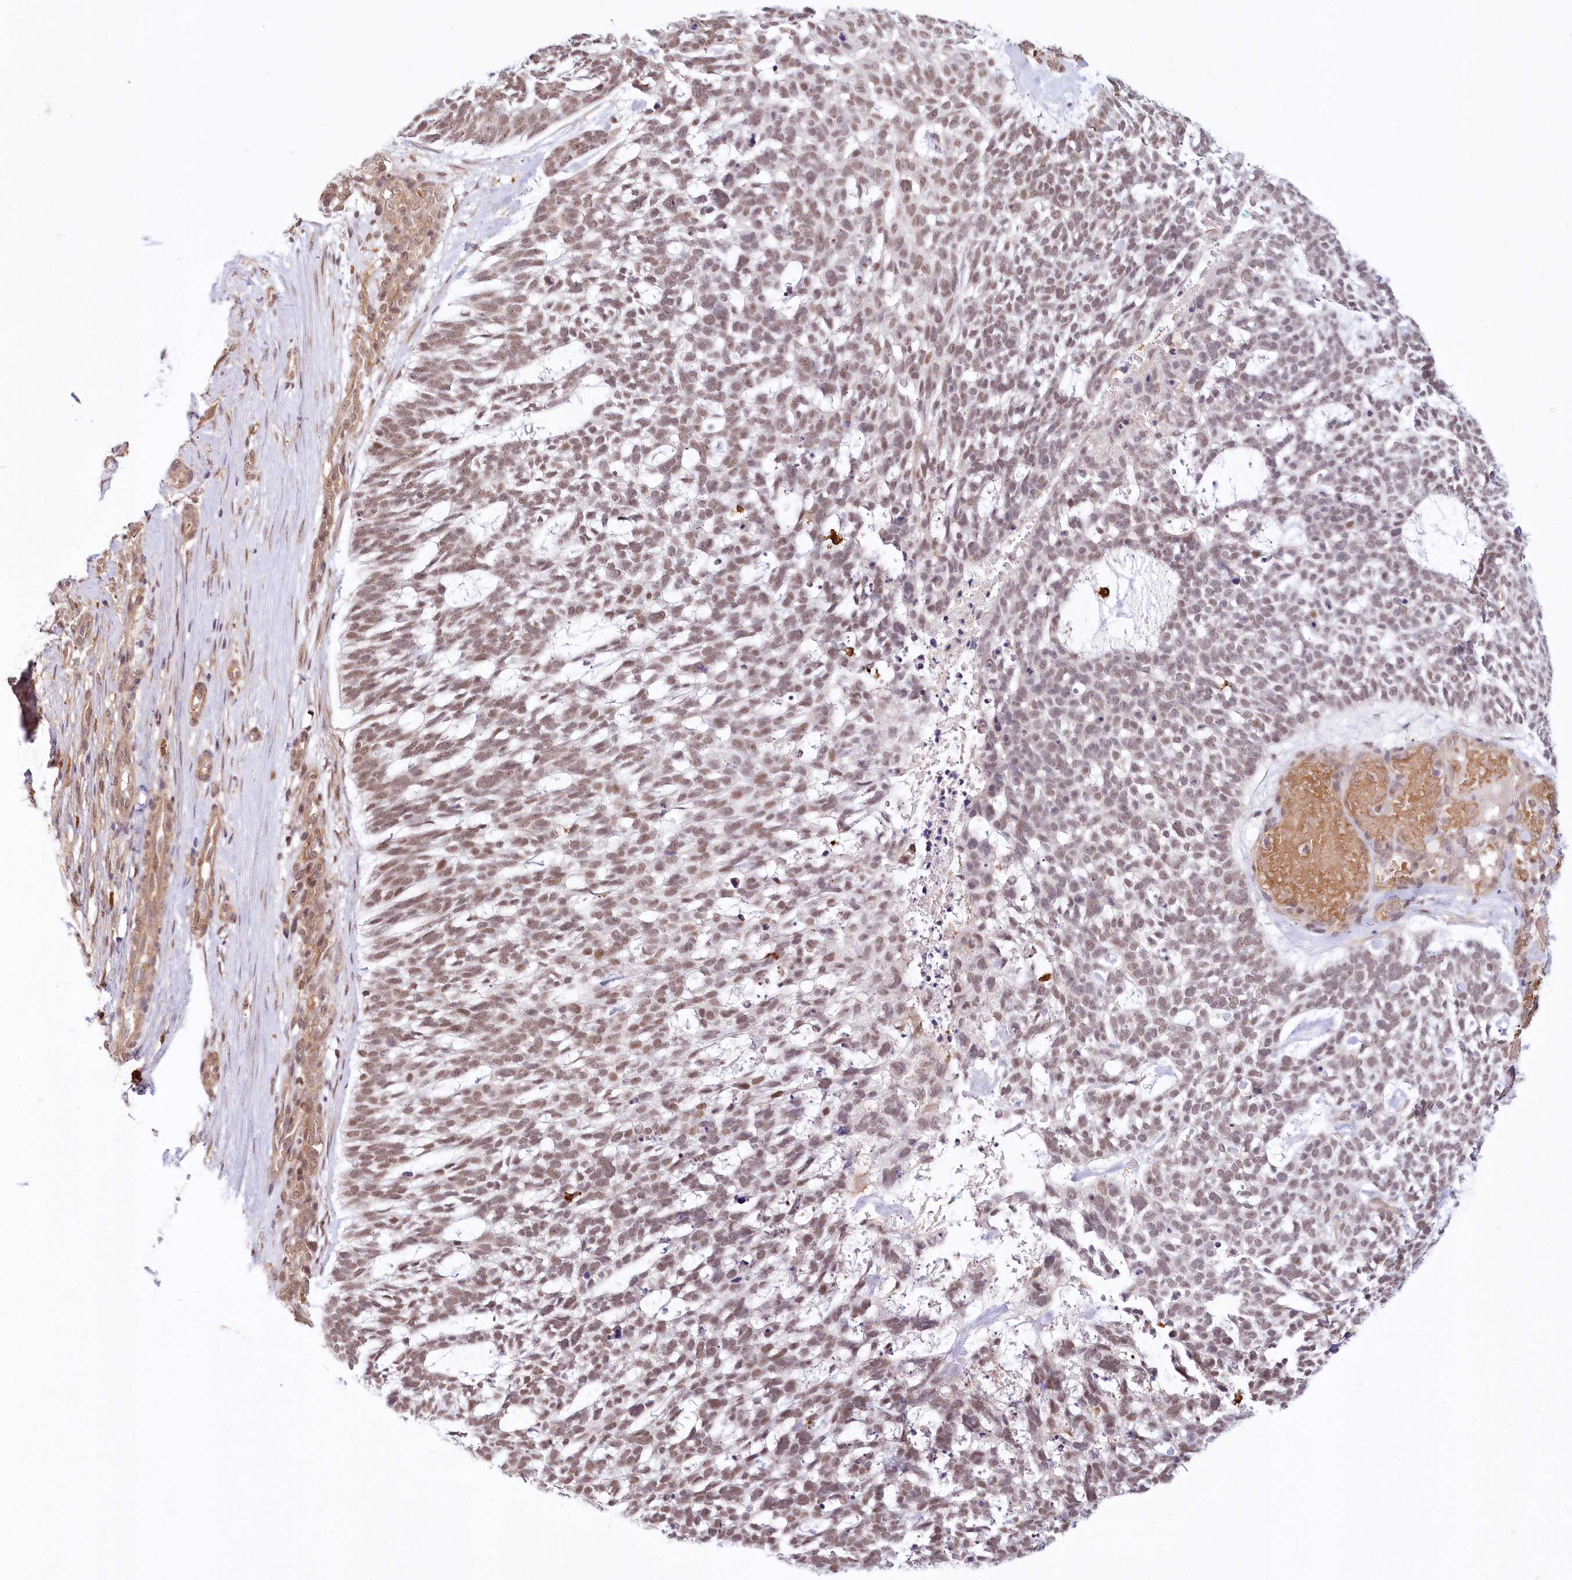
{"staining": {"intensity": "moderate", "quantity": "25%-75%", "location": "nuclear"}, "tissue": "skin cancer", "cell_type": "Tumor cells", "image_type": "cancer", "snomed": [{"axis": "morphology", "description": "Basal cell carcinoma"}, {"axis": "topography", "description": "Skin"}], "caption": "High-magnification brightfield microscopy of skin cancer stained with DAB (3,3'-diaminobenzidine) (brown) and counterstained with hematoxylin (blue). tumor cells exhibit moderate nuclear positivity is appreciated in approximately25%-75% of cells.", "gene": "TUBGCP2", "patient": {"sex": "male", "age": 88}}